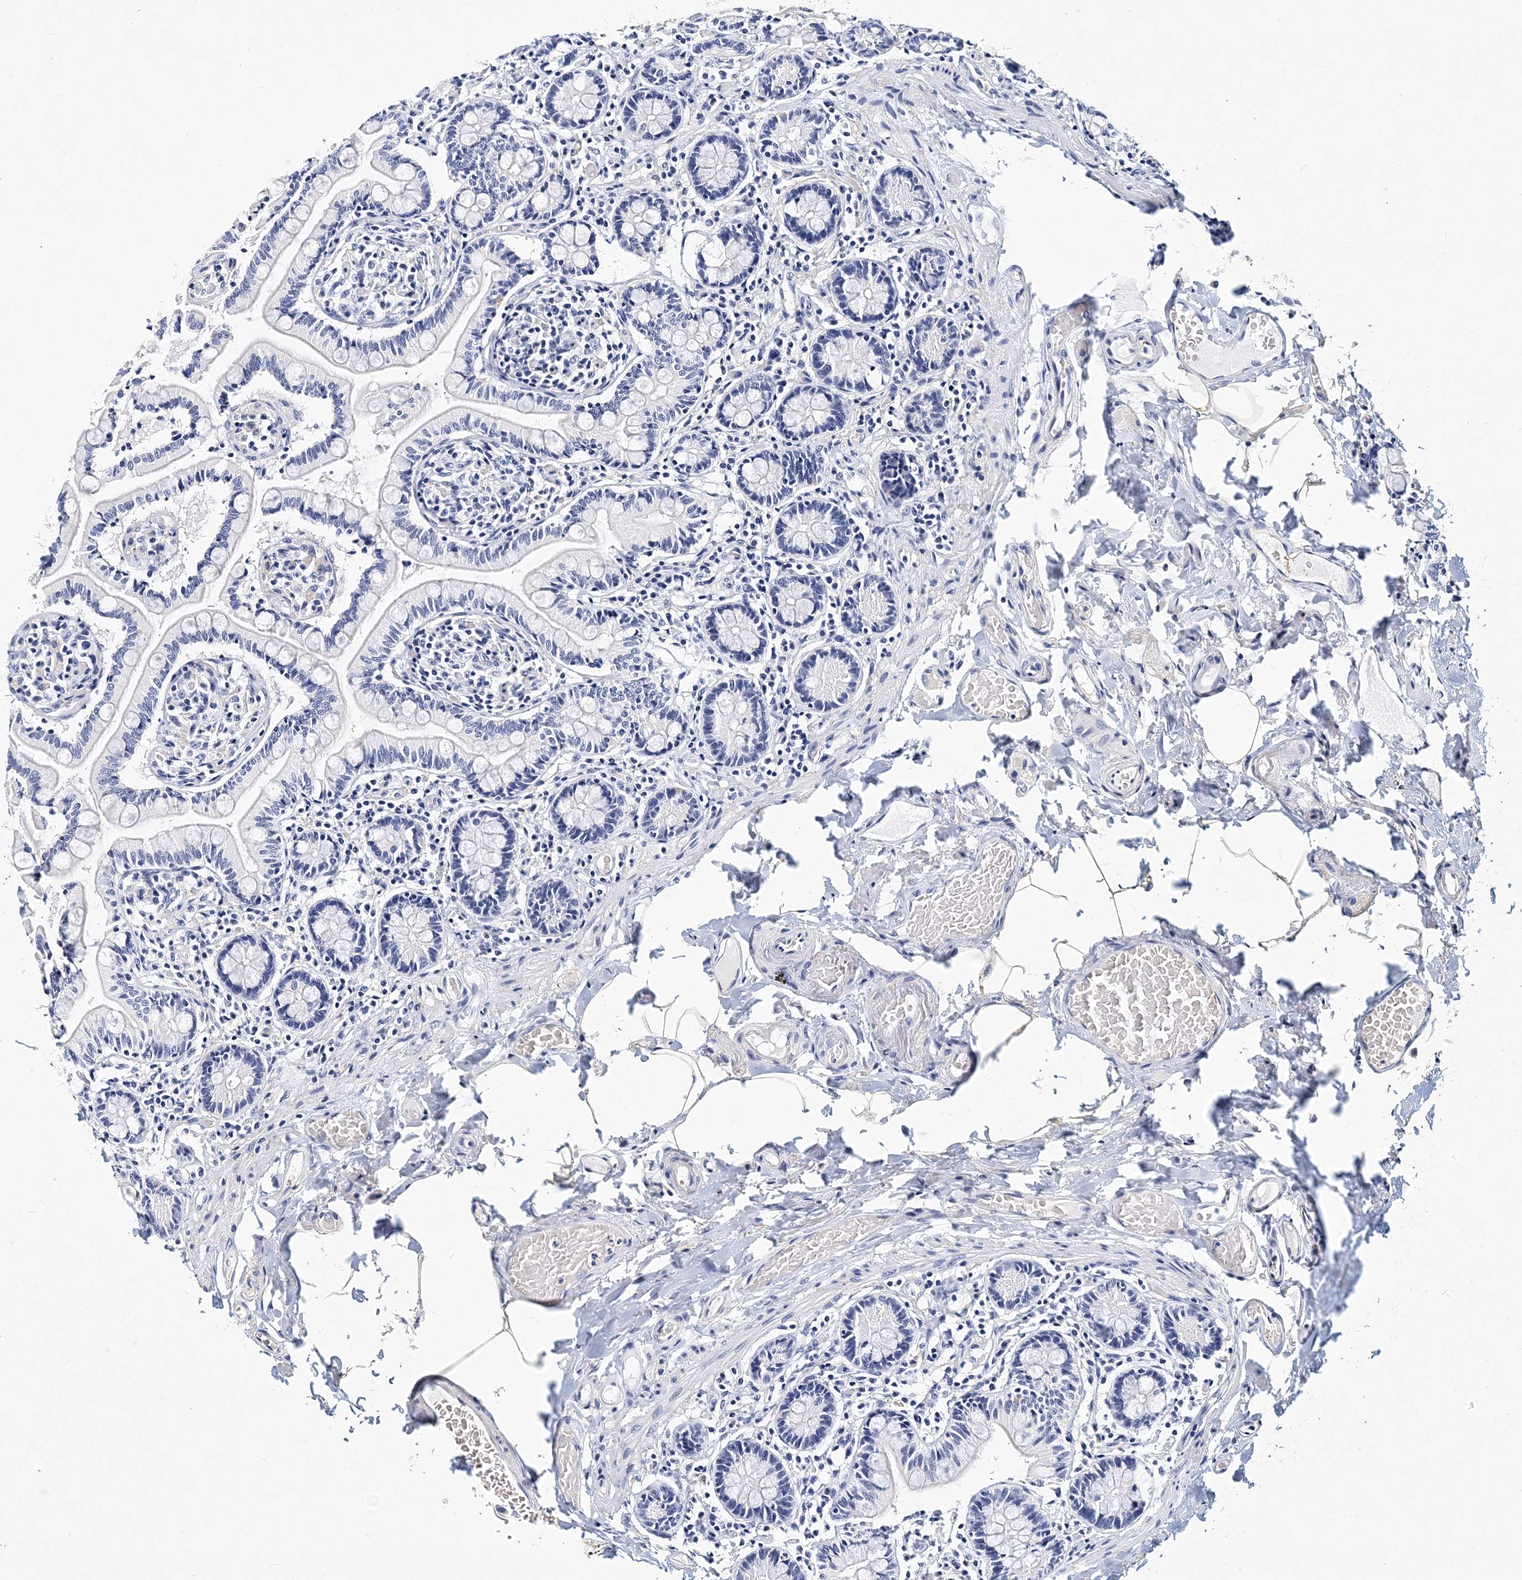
{"staining": {"intensity": "negative", "quantity": "none", "location": "none"}, "tissue": "small intestine", "cell_type": "Glandular cells", "image_type": "normal", "snomed": [{"axis": "morphology", "description": "Normal tissue, NOS"}, {"axis": "topography", "description": "Small intestine"}], "caption": "There is no significant positivity in glandular cells of small intestine. (DAB (3,3'-diaminobenzidine) IHC visualized using brightfield microscopy, high magnification).", "gene": "ITGA2B", "patient": {"sex": "female", "age": 64}}